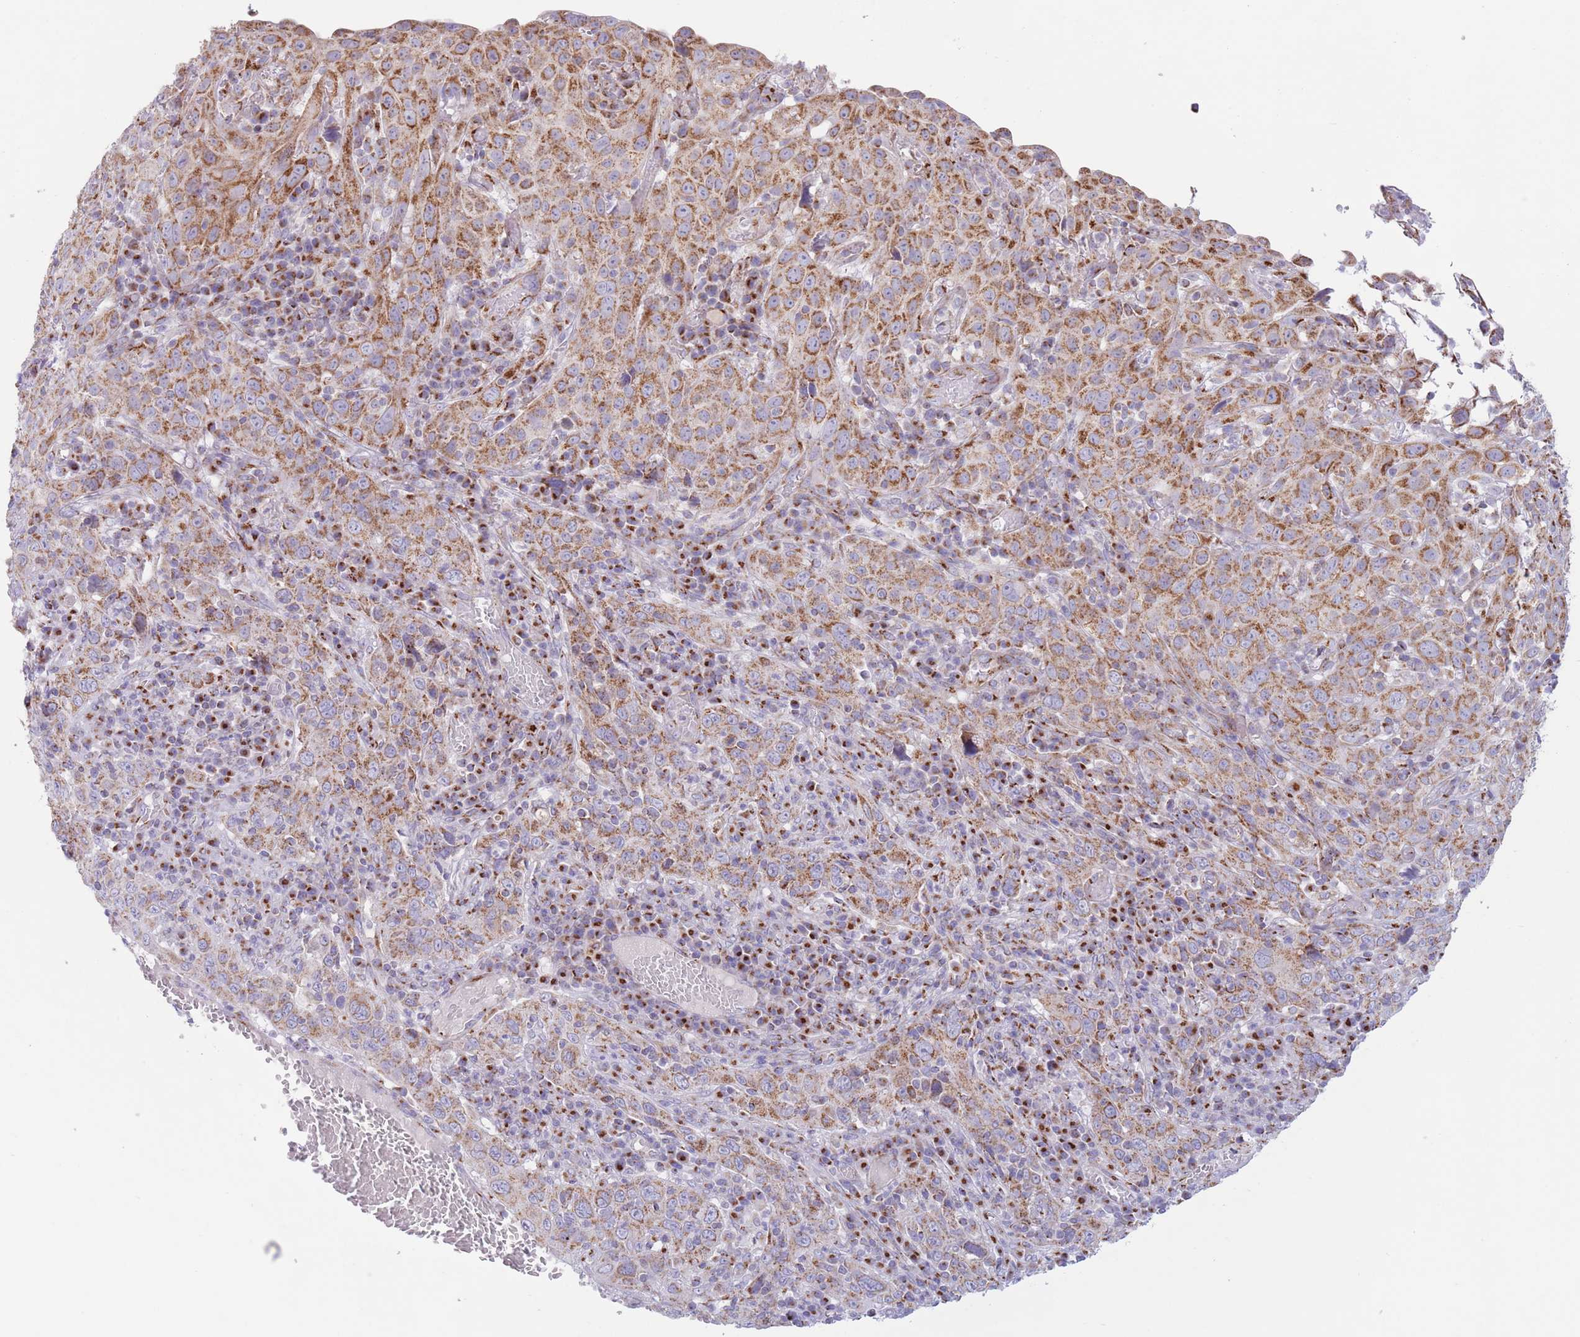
{"staining": {"intensity": "moderate", "quantity": ">75%", "location": "cytoplasmic/membranous"}, "tissue": "cervical cancer", "cell_type": "Tumor cells", "image_type": "cancer", "snomed": [{"axis": "morphology", "description": "Squamous cell carcinoma, NOS"}, {"axis": "topography", "description": "Cervix"}], "caption": "Brown immunohistochemical staining in cervical cancer displays moderate cytoplasmic/membranous positivity in about >75% of tumor cells.", "gene": "MPND", "patient": {"sex": "female", "age": 46}}